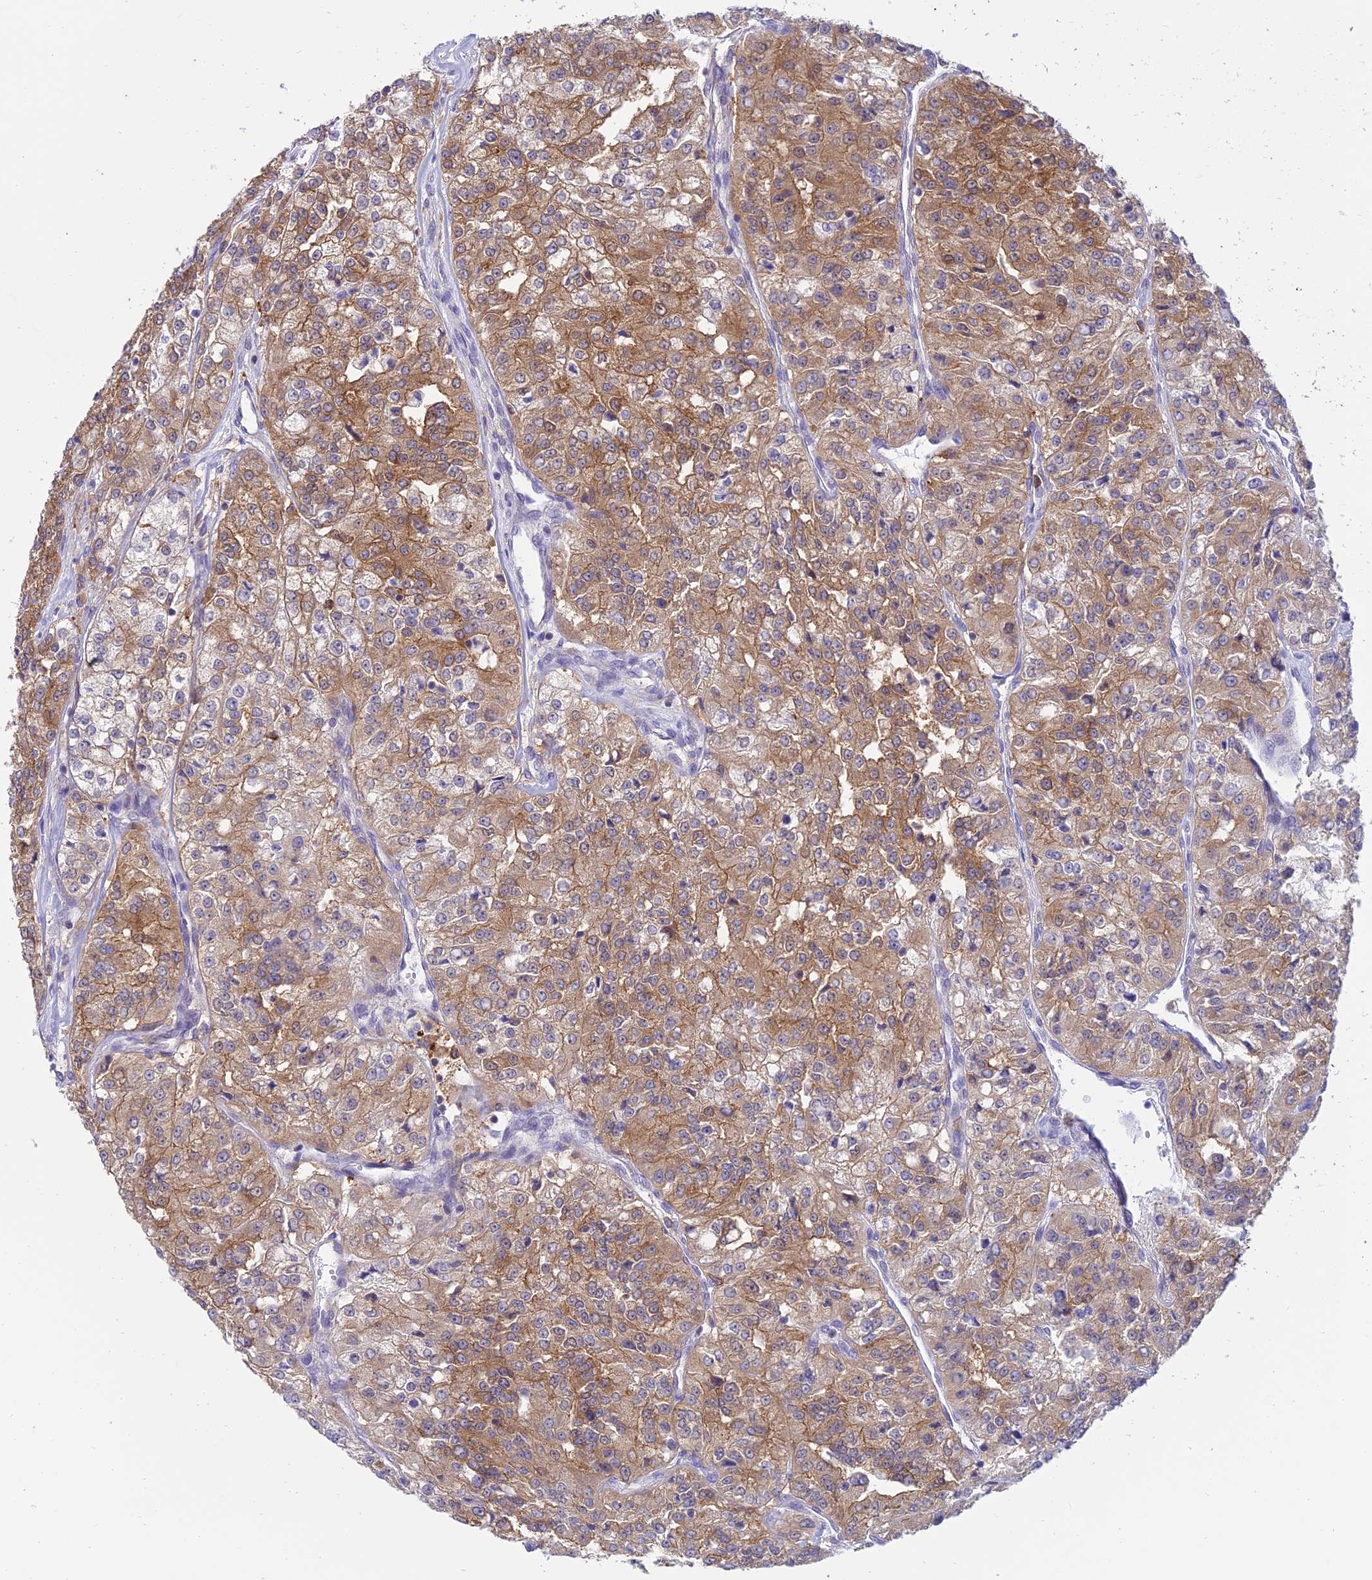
{"staining": {"intensity": "moderate", "quantity": ">75%", "location": "cytoplasmic/membranous"}, "tissue": "renal cancer", "cell_type": "Tumor cells", "image_type": "cancer", "snomed": [{"axis": "morphology", "description": "Adenocarcinoma, NOS"}, {"axis": "topography", "description": "Kidney"}], "caption": "Immunohistochemistry (DAB (3,3'-diaminobenzidine)) staining of renal adenocarcinoma displays moderate cytoplasmic/membranous protein staining in about >75% of tumor cells.", "gene": "UBE2G1", "patient": {"sex": "female", "age": 63}}